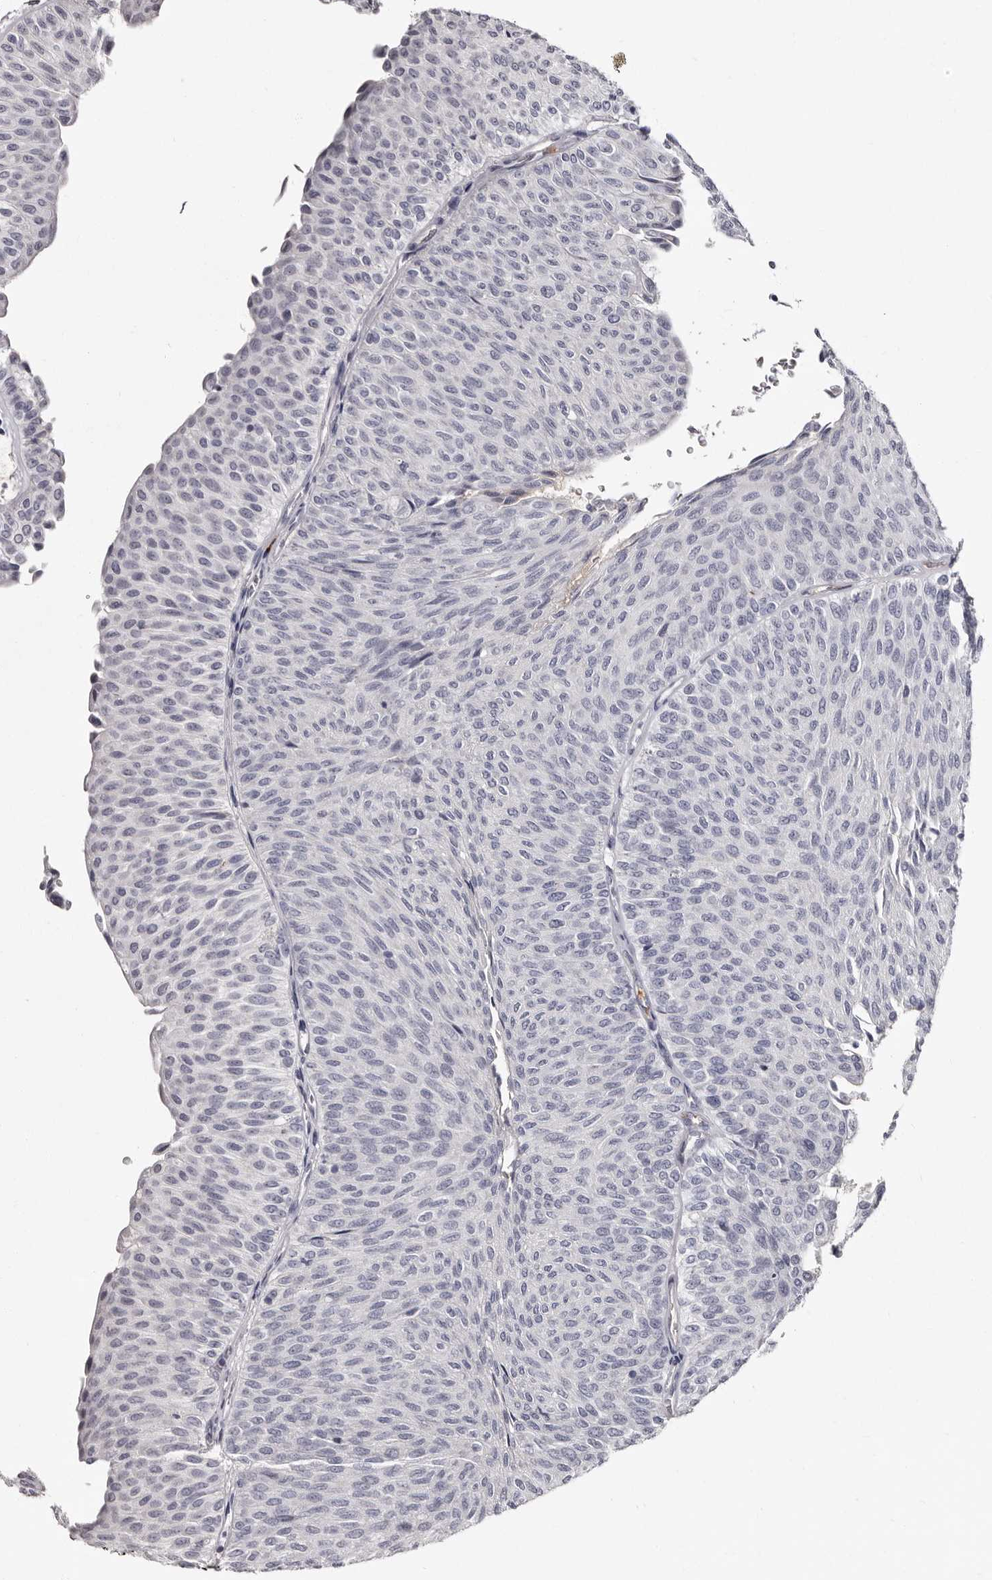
{"staining": {"intensity": "negative", "quantity": "none", "location": "none"}, "tissue": "urothelial cancer", "cell_type": "Tumor cells", "image_type": "cancer", "snomed": [{"axis": "morphology", "description": "Urothelial carcinoma, Low grade"}, {"axis": "topography", "description": "Urinary bladder"}], "caption": "Immunohistochemistry (IHC) image of neoplastic tissue: human urothelial cancer stained with DAB reveals no significant protein positivity in tumor cells.", "gene": "TBC1D22B", "patient": {"sex": "male", "age": 78}}